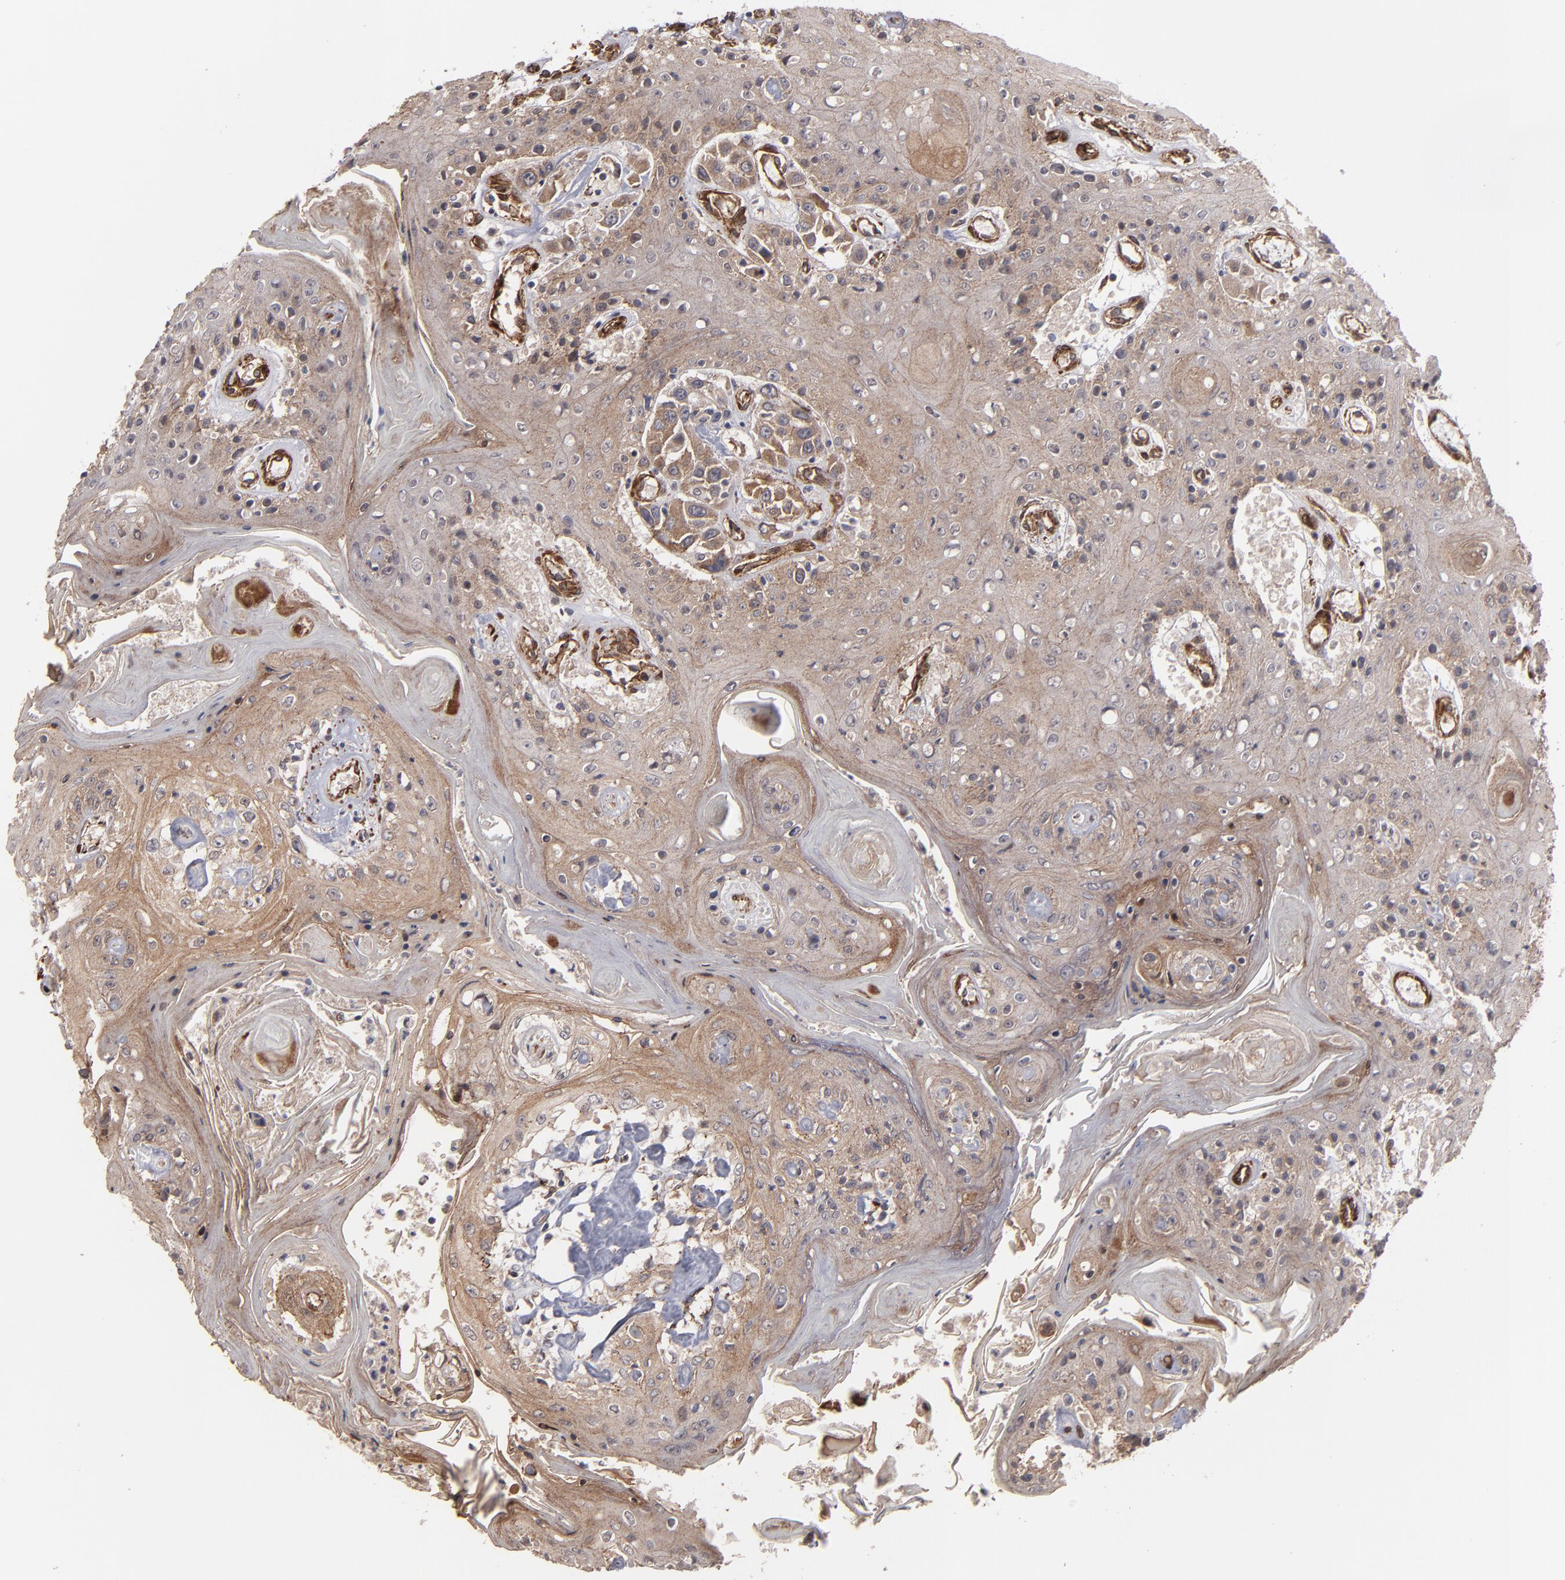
{"staining": {"intensity": "moderate", "quantity": ">75%", "location": "cytoplasmic/membranous"}, "tissue": "head and neck cancer", "cell_type": "Tumor cells", "image_type": "cancer", "snomed": [{"axis": "morphology", "description": "Squamous cell carcinoma, NOS"}, {"axis": "topography", "description": "Oral tissue"}, {"axis": "topography", "description": "Head-Neck"}], "caption": "There is medium levels of moderate cytoplasmic/membranous expression in tumor cells of head and neck cancer (squamous cell carcinoma), as demonstrated by immunohistochemical staining (brown color).", "gene": "TJP1", "patient": {"sex": "female", "age": 76}}